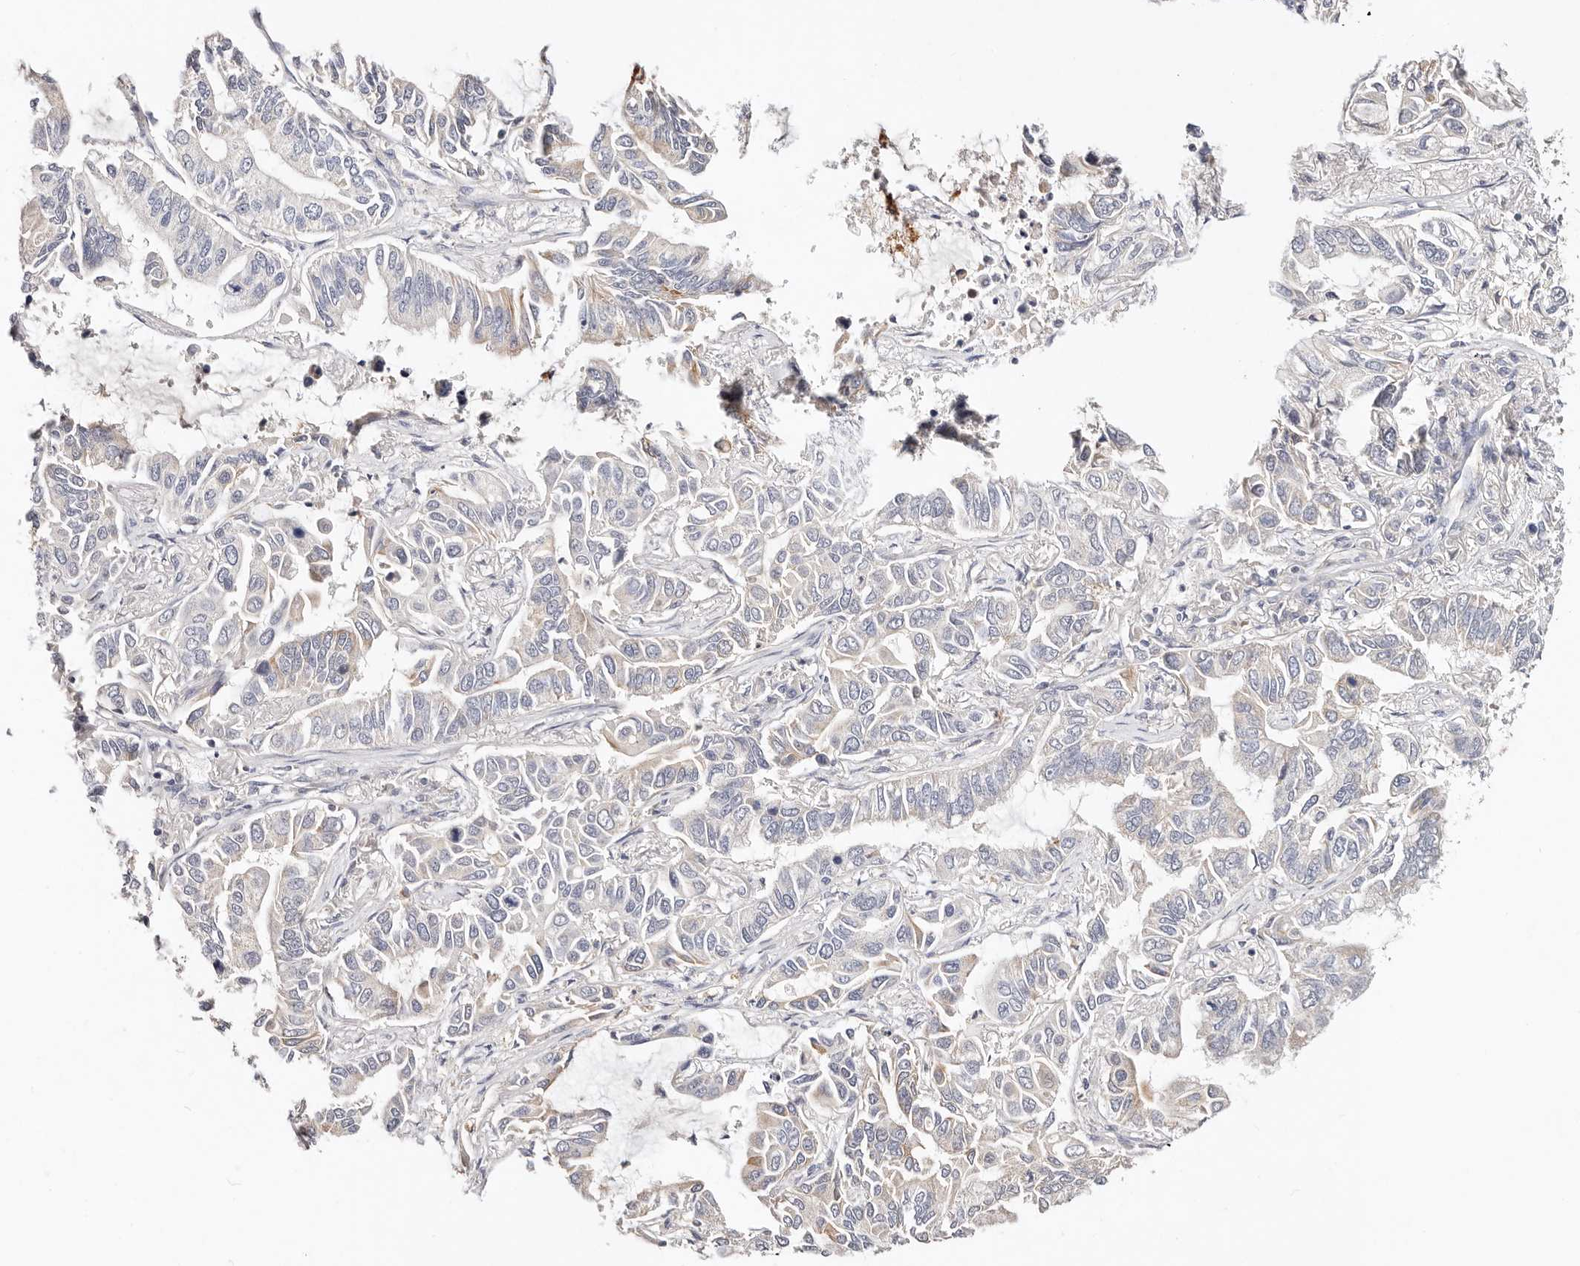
{"staining": {"intensity": "negative", "quantity": "none", "location": "none"}, "tissue": "lung cancer", "cell_type": "Tumor cells", "image_type": "cancer", "snomed": [{"axis": "morphology", "description": "Adenocarcinoma, NOS"}, {"axis": "topography", "description": "Lung"}], "caption": "IHC photomicrograph of human lung cancer stained for a protein (brown), which exhibits no expression in tumor cells.", "gene": "VIPAS39", "patient": {"sex": "male", "age": 64}}